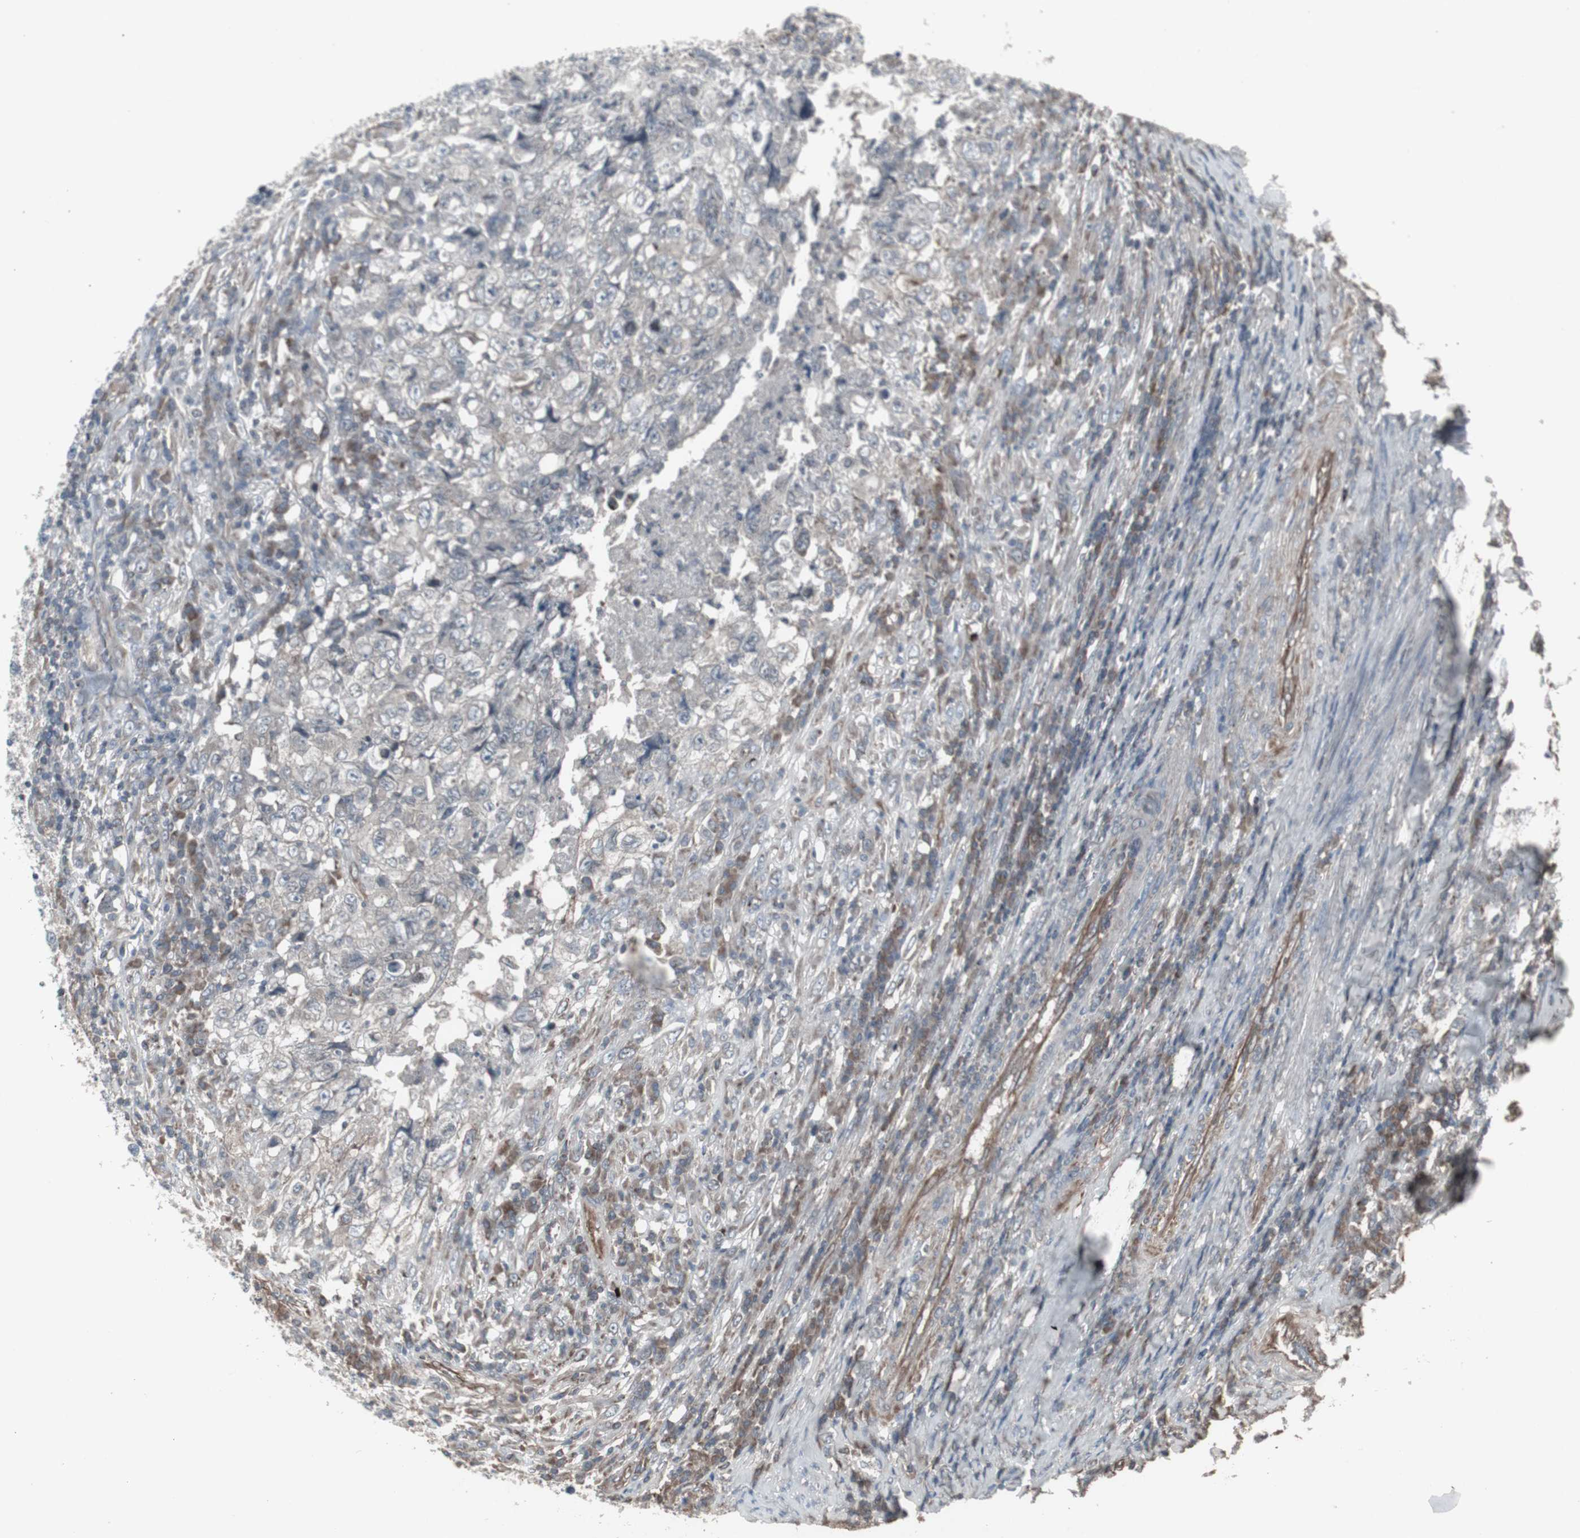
{"staining": {"intensity": "weak", "quantity": "<25%", "location": "cytoplasmic/membranous"}, "tissue": "testis cancer", "cell_type": "Tumor cells", "image_type": "cancer", "snomed": [{"axis": "morphology", "description": "Necrosis, NOS"}, {"axis": "morphology", "description": "Carcinoma, Embryonal, NOS"}, {"axis": "topography", "description": "Testis"}], "caption": "Human embryonal carcinoma (testis) stained for a protein using IHC displays no expression in tumor cells.", "gene": "SSTR2", "patient": {"sex": "male", "age": 19}}